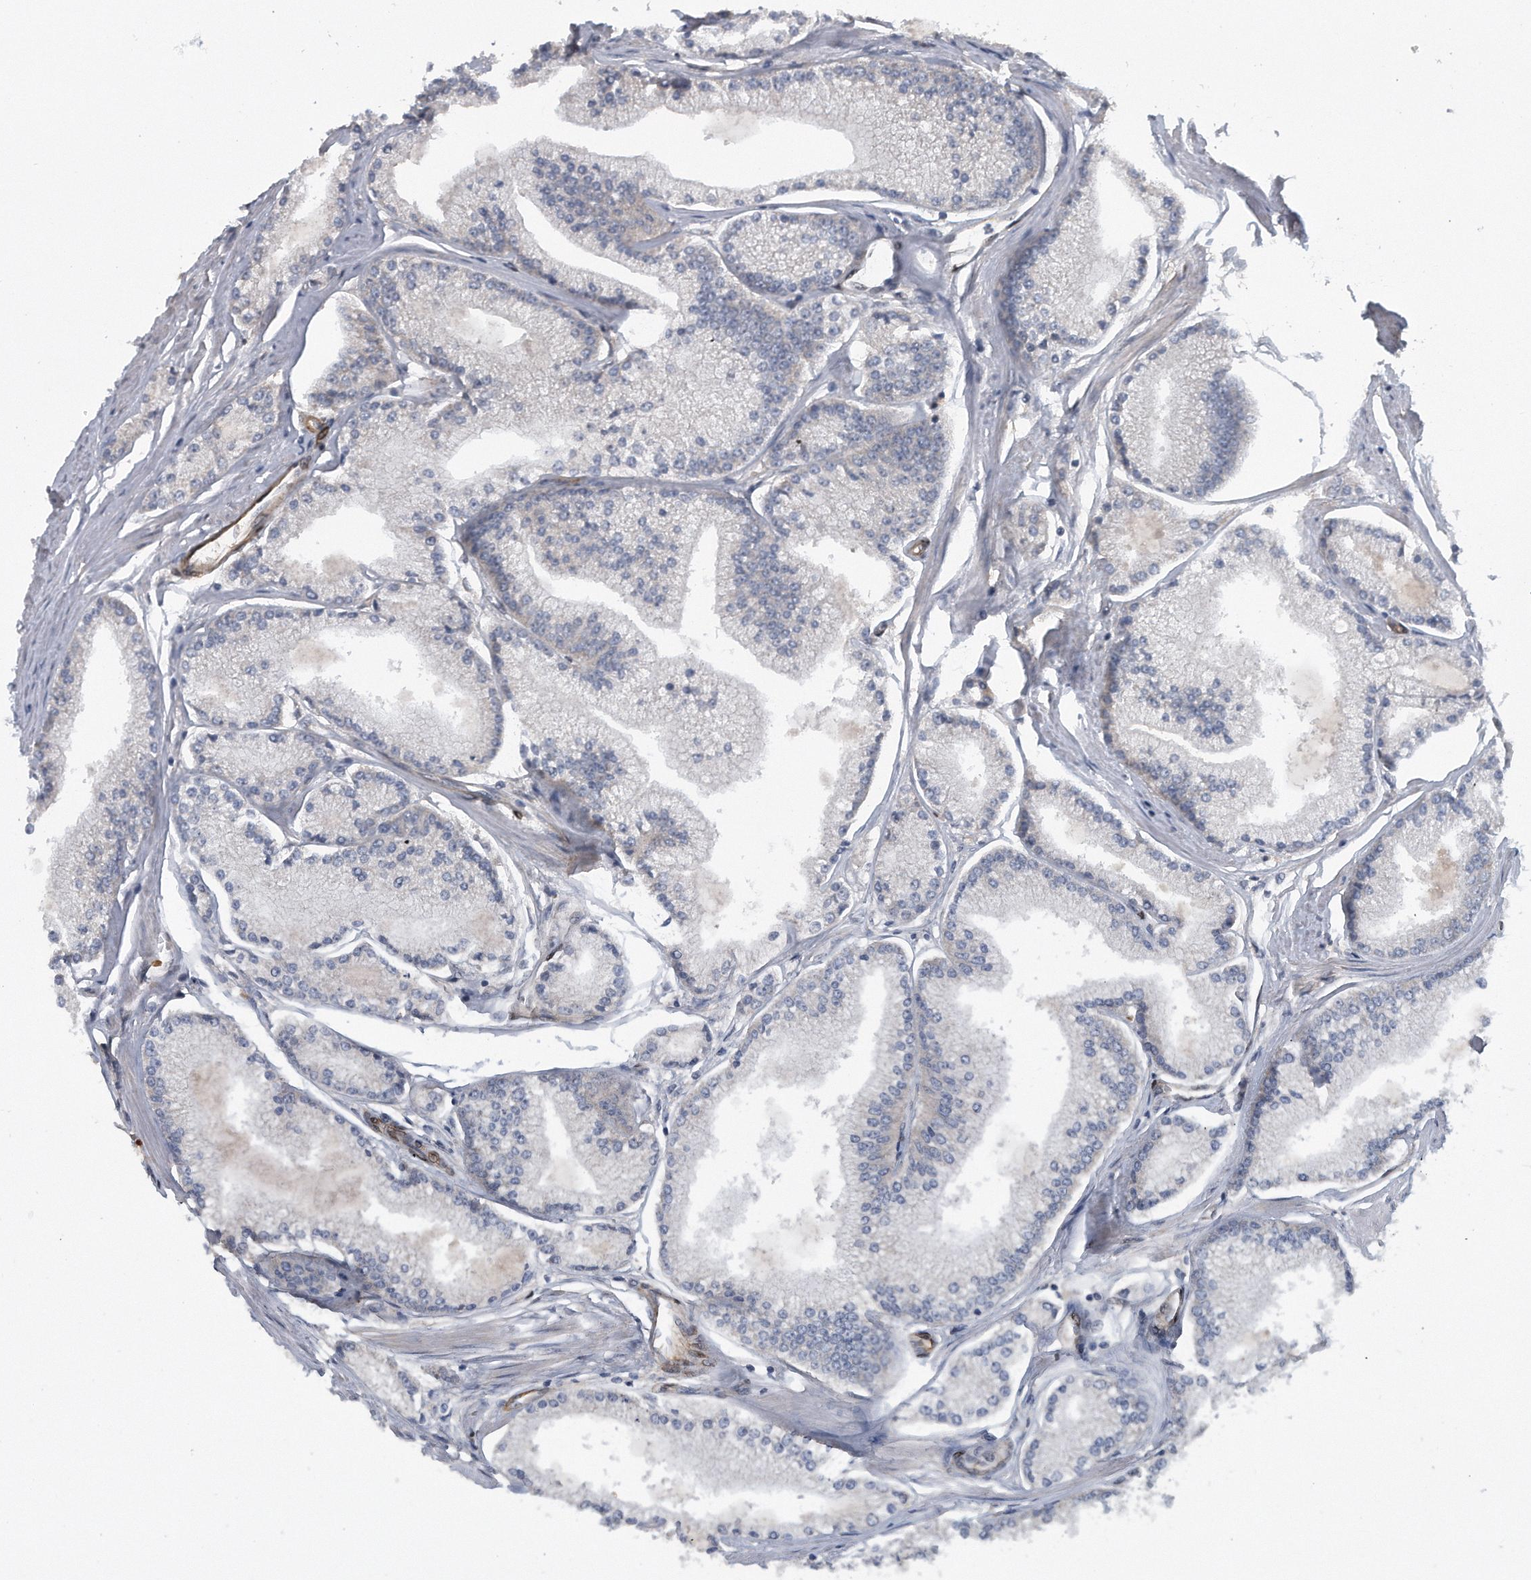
{"staining": {"intensity": "negative", "quantity": "none", "location": "none"}, "tissue": "prostate cancer", "cell_type": "Tumor cells", "image_type": "cancer", "snomed": [{"axis": "morphology", "description": "Adenocarcinoma, Low grade"}, {"axis": "topography", "description": "Prostate"}], "caption": "Tumor cells show no significant expression in prostate cancer (low-grade adenocarcinoma).", "gene": "ZNF79", "patient": {"sex": "male", "age": 52}}